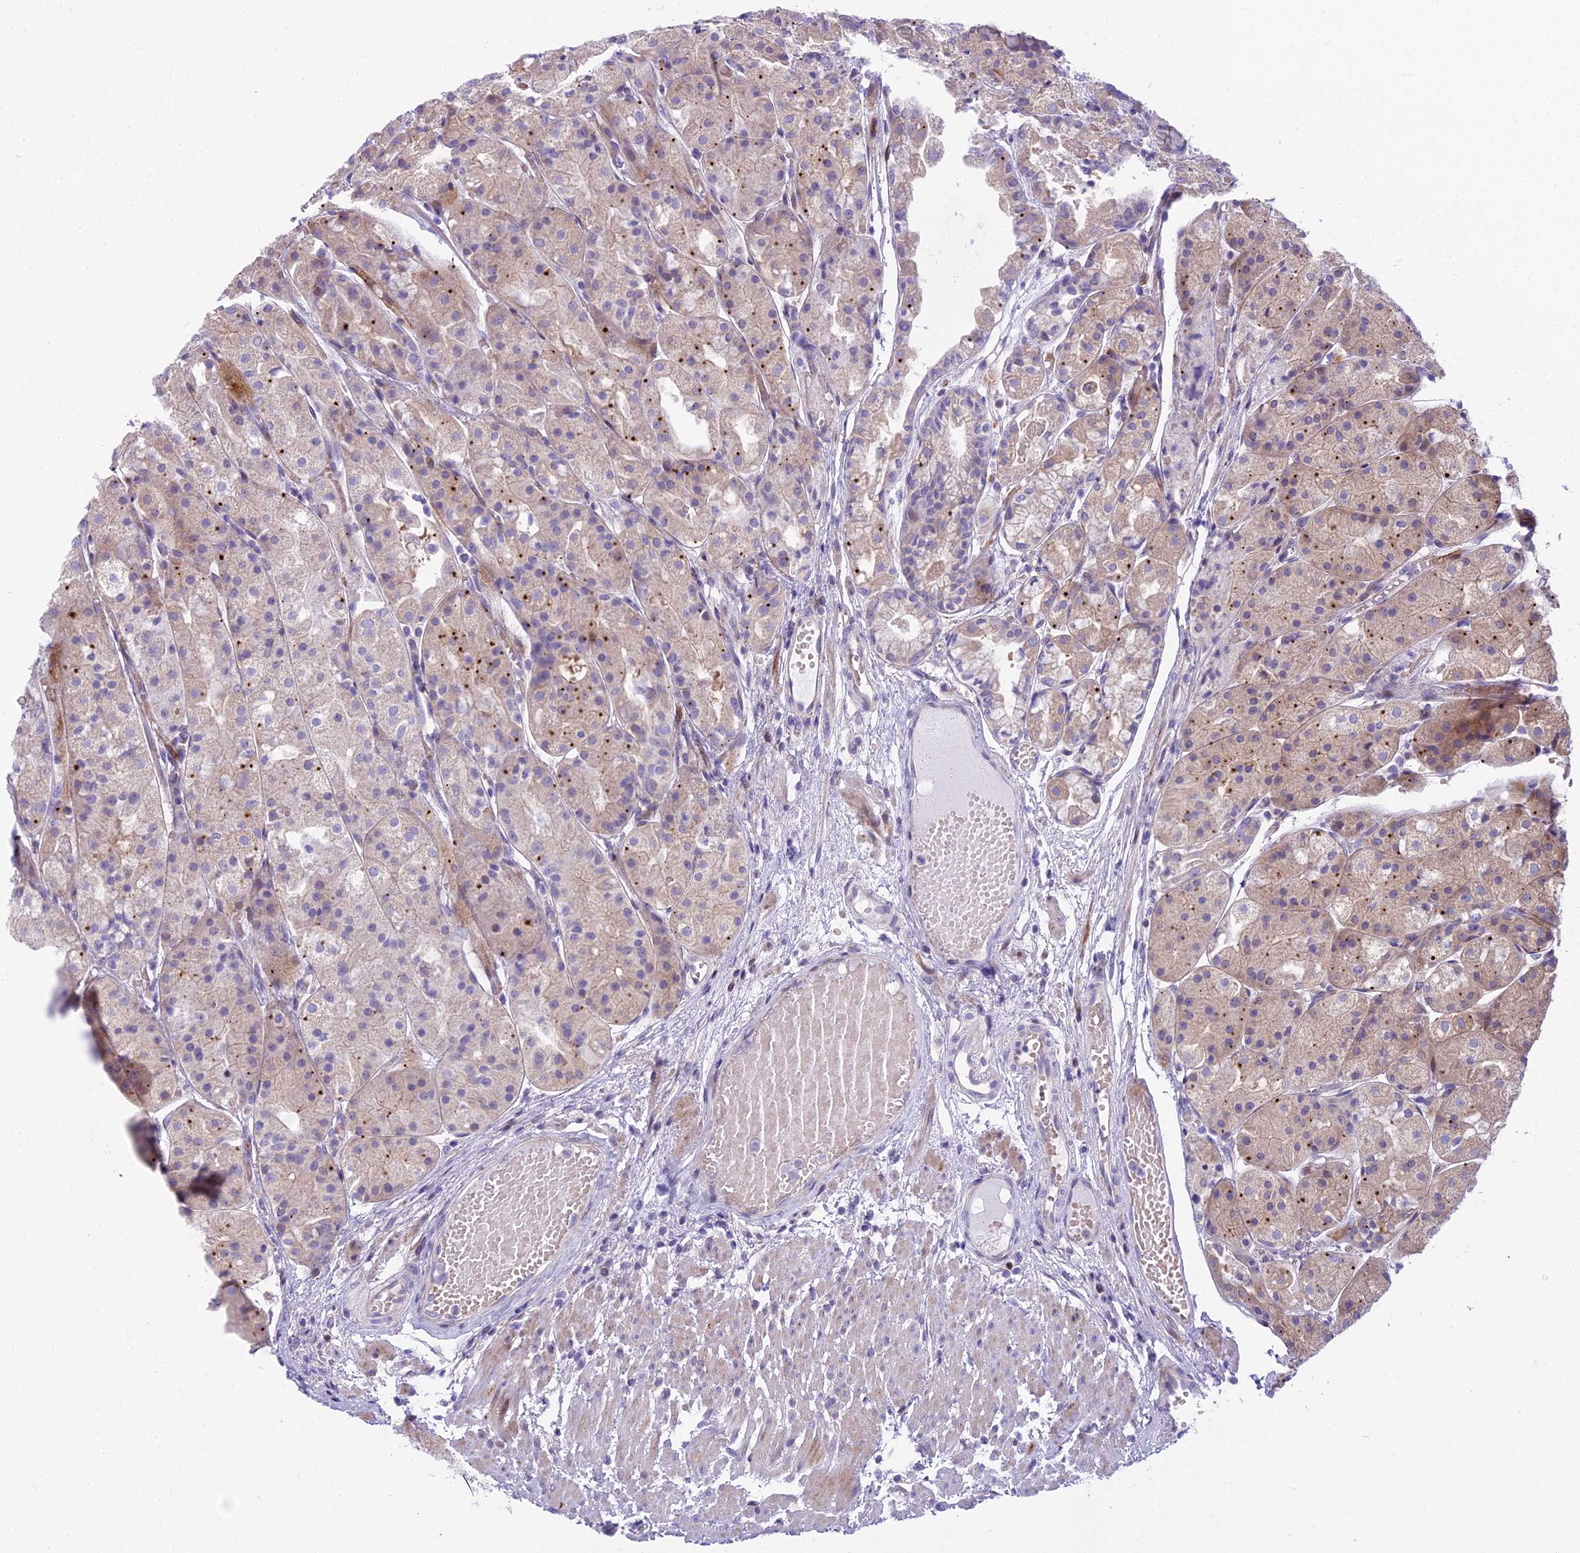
{"staining": {"intensity": "moderate", "quantity": "25%-75%", "location": "cytoplasmic/membranous"}, "tissue": "stomach", "cell_type": "Glandular cells", "image_type": "normal", "snomed": [{"axis": "morphology", "description": "Normal tissue, NOS"}, {"axis": "topography", "description": "Stomach, upper"}], "caption": "Immunohistochemical staining of benign stomach exhibits 25%-75% levels of moderate cytoplasmic/membranous protein expression in approximately 25%-75% of glandular cells. (Brightfield microscopy of DAB IHC at high magnification).", "gene": "PCDHB14", "patient": {"sex": "male", "age": 72}}